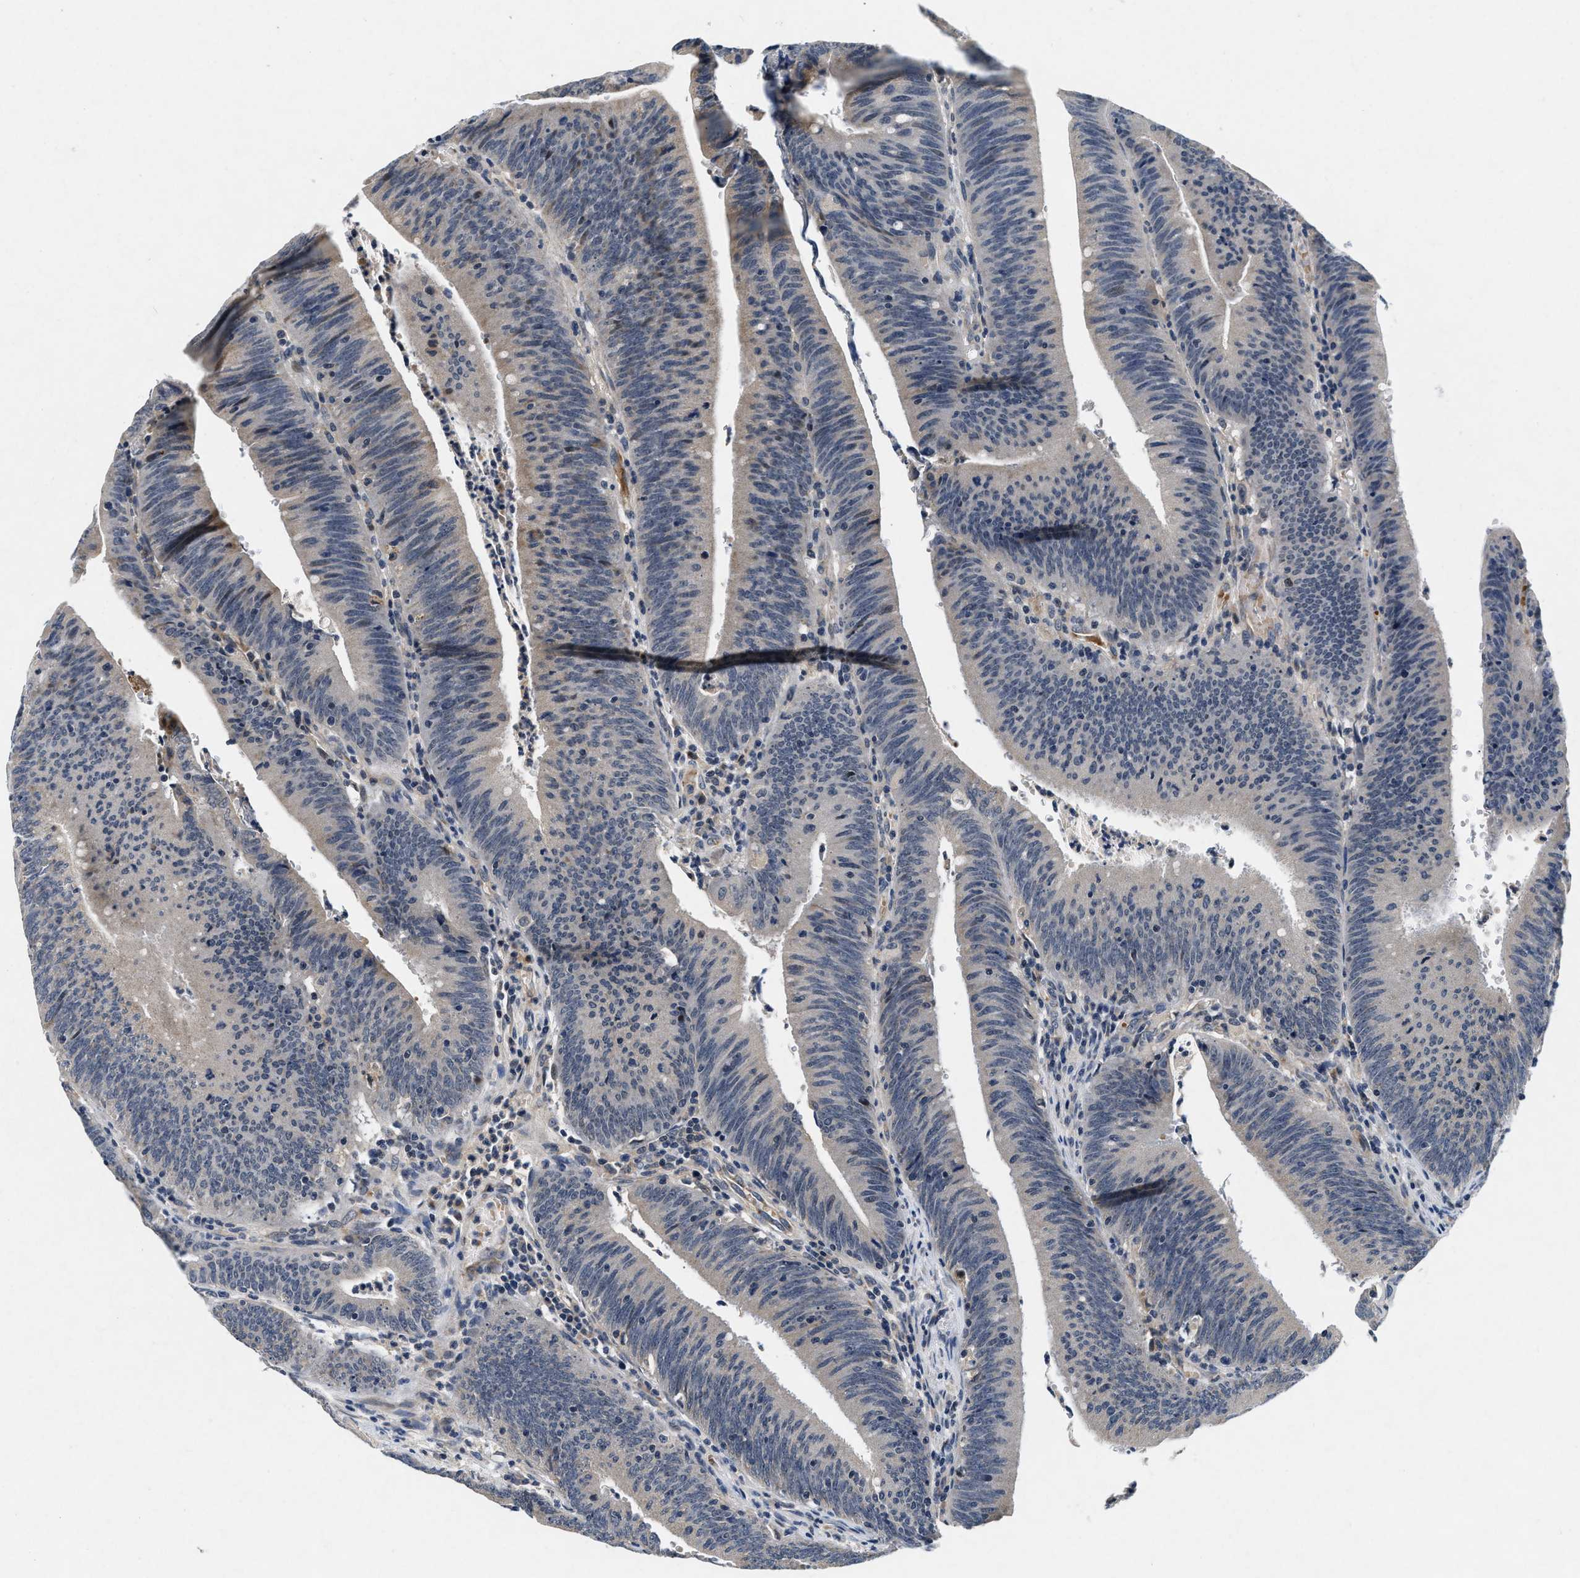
{"staining": {"intensity": "negative", "quantity": "none", "location": "none"}, "tissue": "colorectal cancer", "cell_type": "Tumor cells", "image_type": "cancer", "snomed": [{"axis": "morphology", "description": "Normal tissue, NOS"}, {"axis": "morphology", "description": "Adenocarcinoma, NOS"}, {"axis": "topography", "description": "Rectum"}], "caption": "Human colorectal cancer (adenocarcinoma) stained for a protein using immunohistochemistry exhibits no staining in tumor cells.", "gene": "PDP1", "patient": {"sex": "female", "age": 66}}